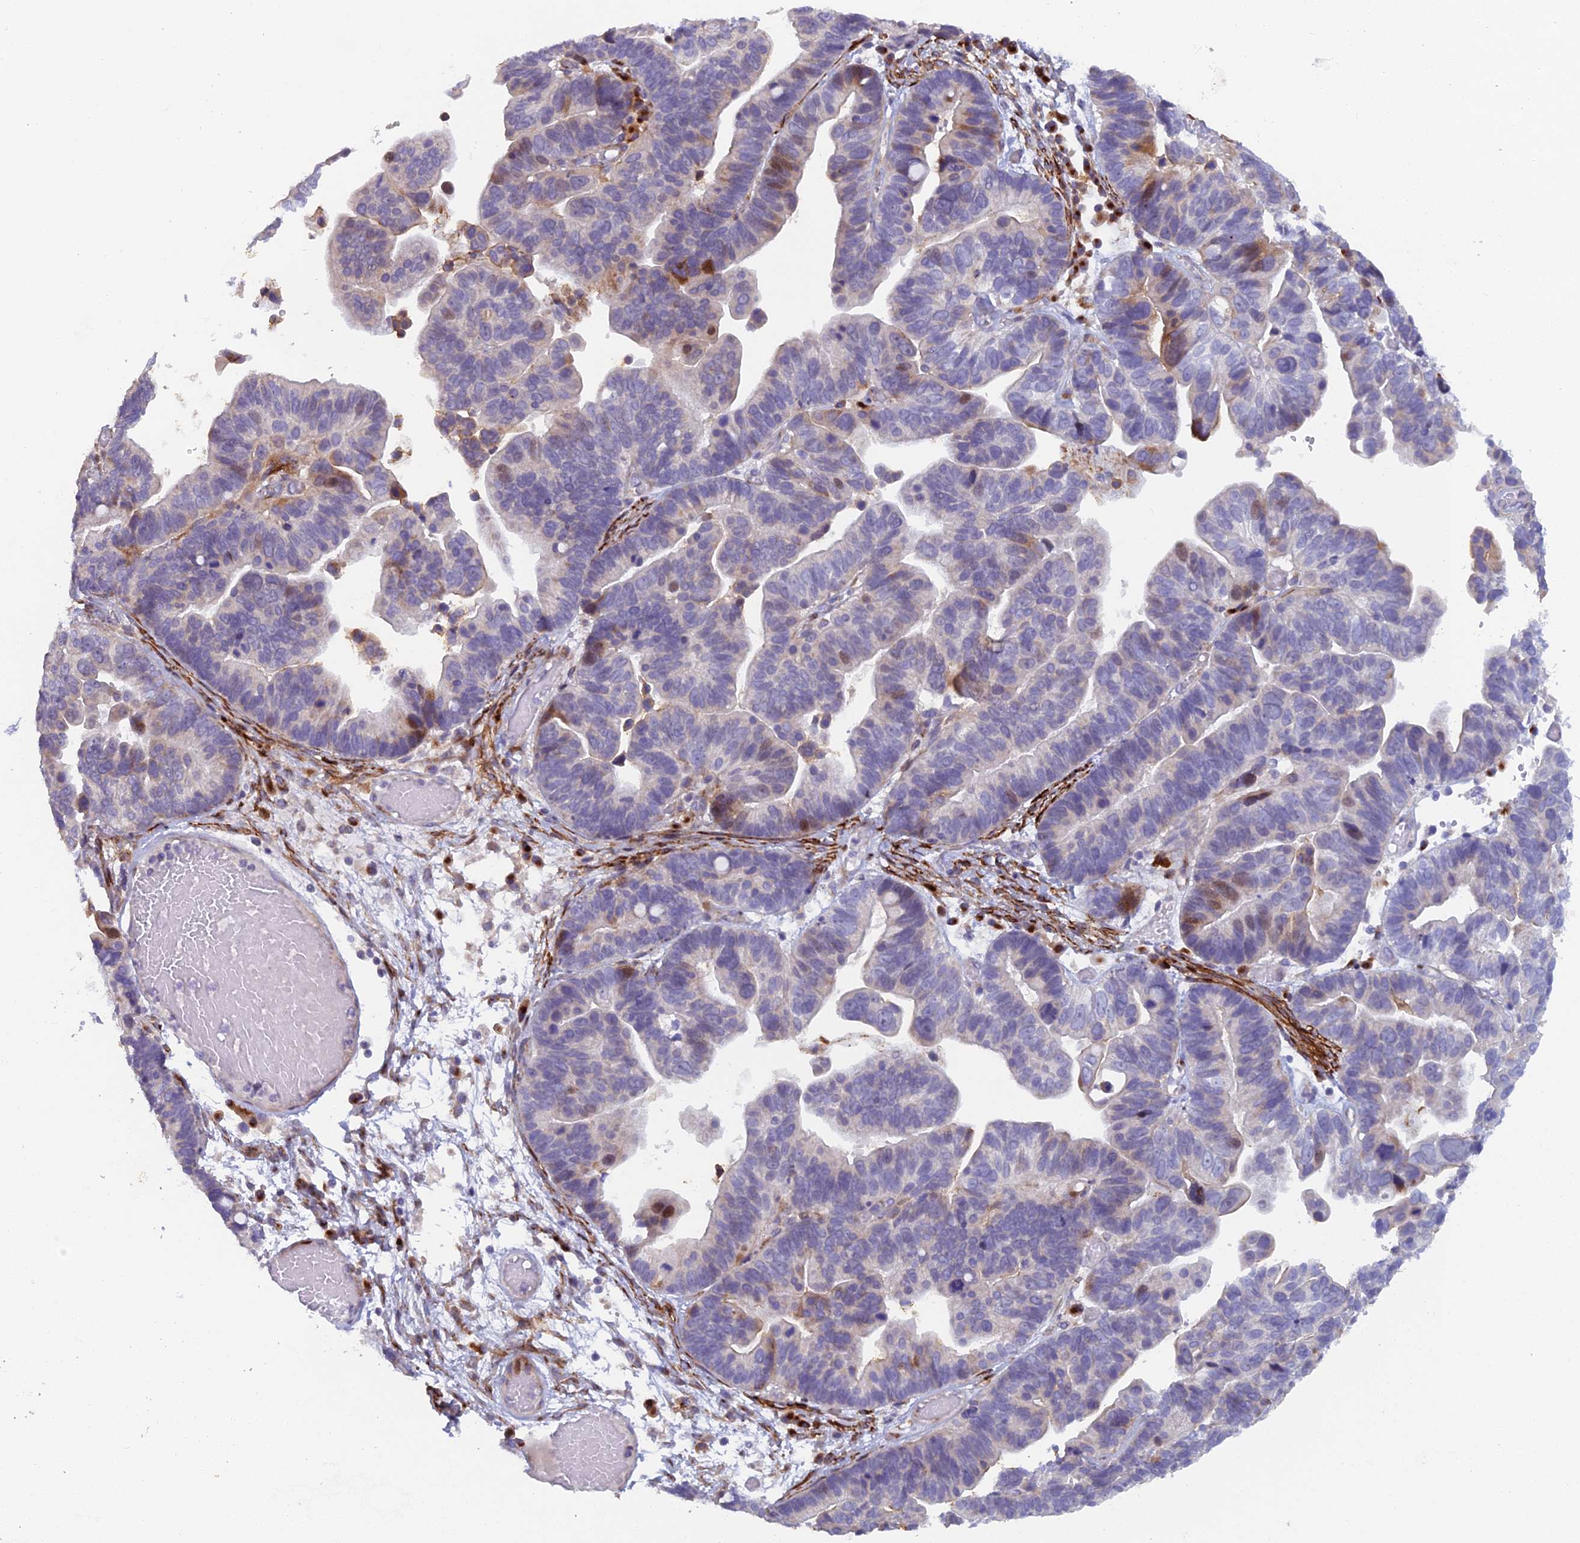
{"staining": {"intensity": "moderate", "quantity": "<25%", "location": "cytoplasmic/membranous,nuclear"}, "tissue": "ovarian cancer", "cell_type": "Tumor cells", "image_type": "cancer", "snomed": [{"axis": "morphology", "description": "Cystadenocarcinoma, serous, NOS"}, {"axis": "topography", "description": "Ovary"}], "caption": "Human ovarian serous cystadenocarcinoma stained for a protein (brown) shows moderate cytoplasmic/membranous and nuclear positive expression in about <25% of tumor cells.", "gene": "B9D2", "patient": {"sex": "female", "age": 56}}